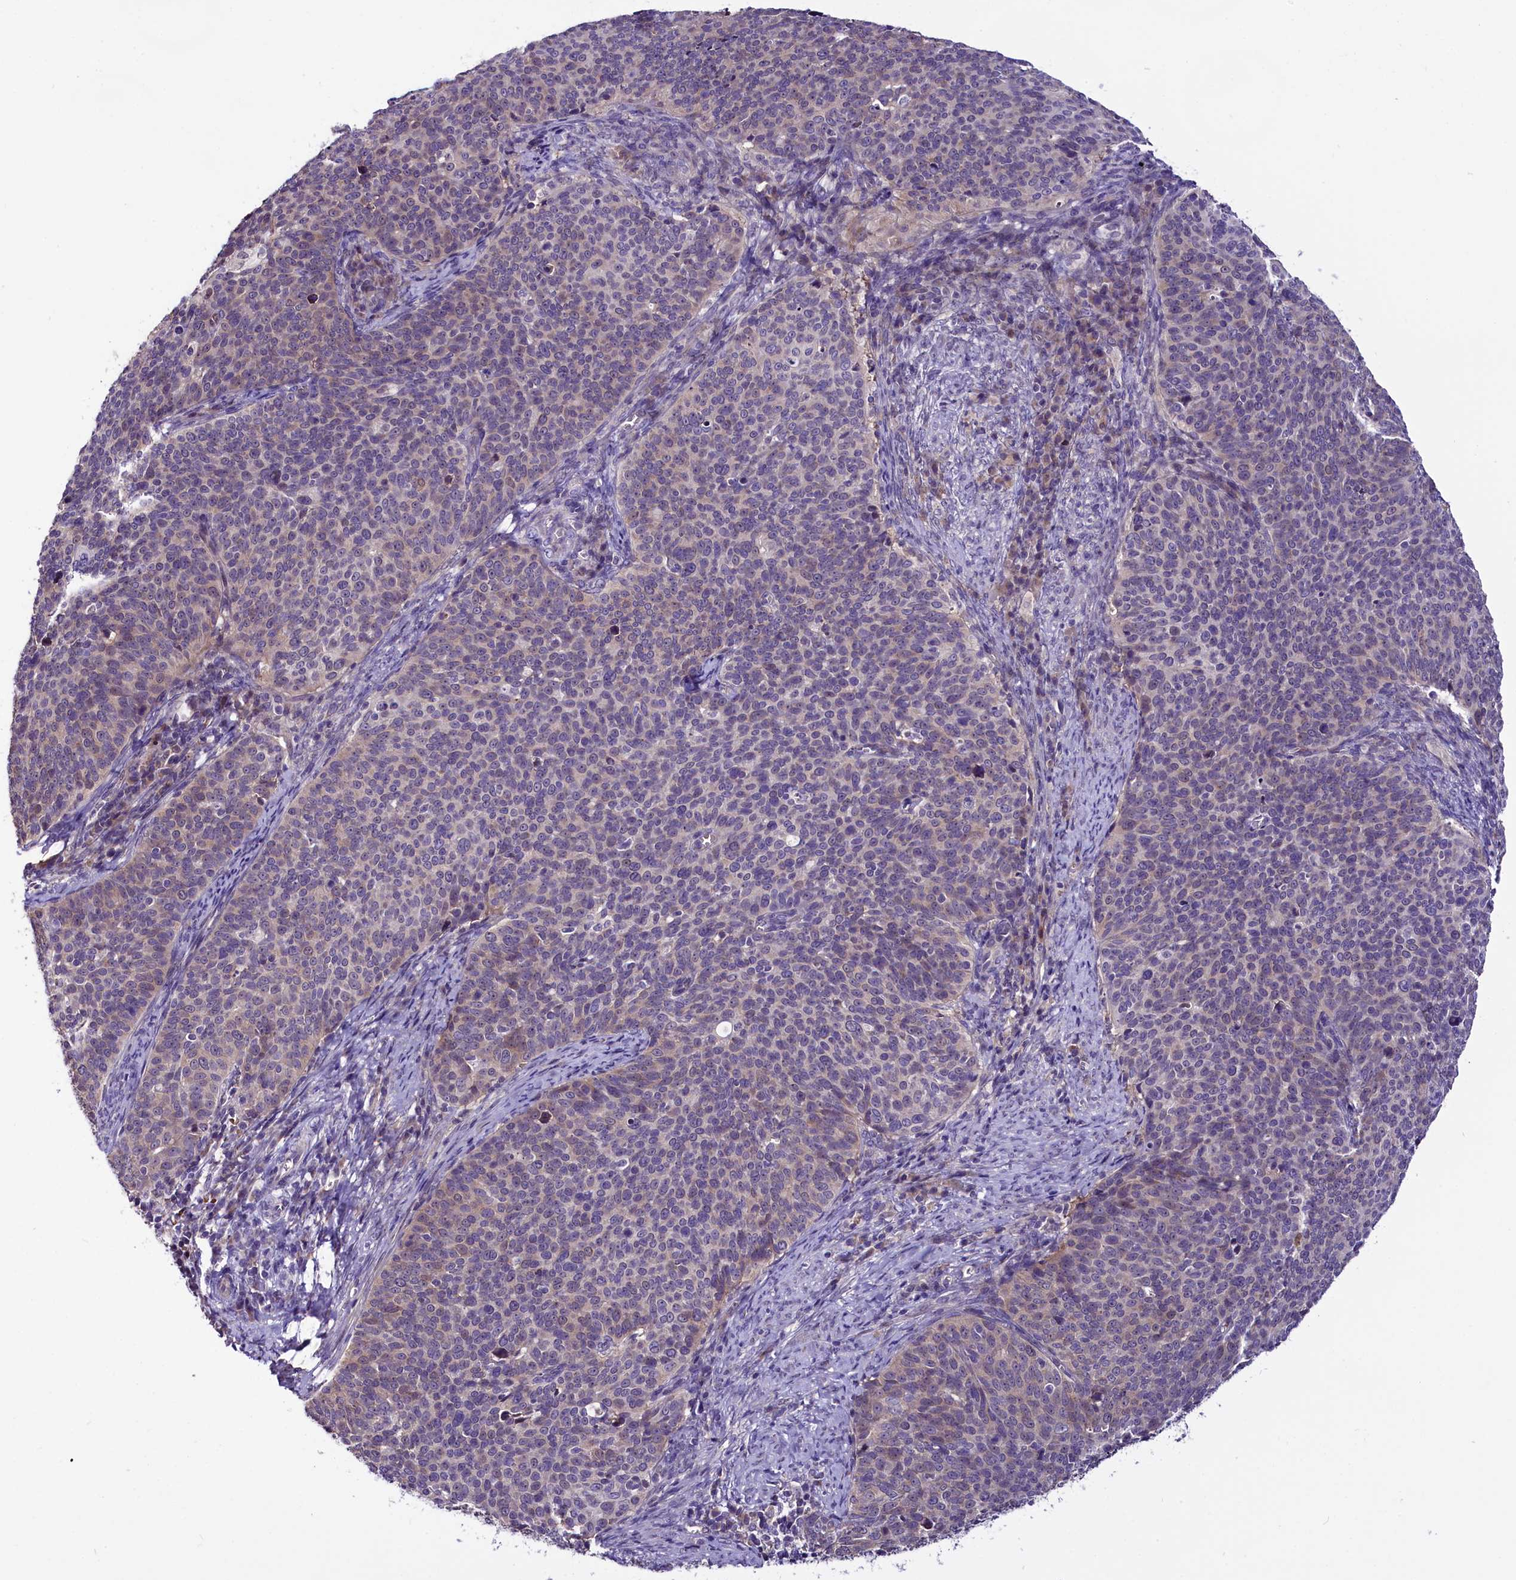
{"staining": {"intensity": "weak", "quantity": "25%-75%", "location": "cytoplasmic/membranous"}, "tissue": "cervical cancer", "cell_type": "Tumor cells", "image_type": "cancer", "snomed": [{"axis": "morphology", "description": "Normal tissue, NOS"}, {"axis": "morphology", "description": "Squamous cell carcinoma, NOS"}, {"axis": "topography", "description": "Cervix"}], "caption": "Brown immunohistochemical staining in human cervical cancer exhibits weak cytoplasmic/membranous staining in about 25%-75% of tumor cells.", "gene": "C9orf40", "patient": {"sex": "female", "age": 39}}